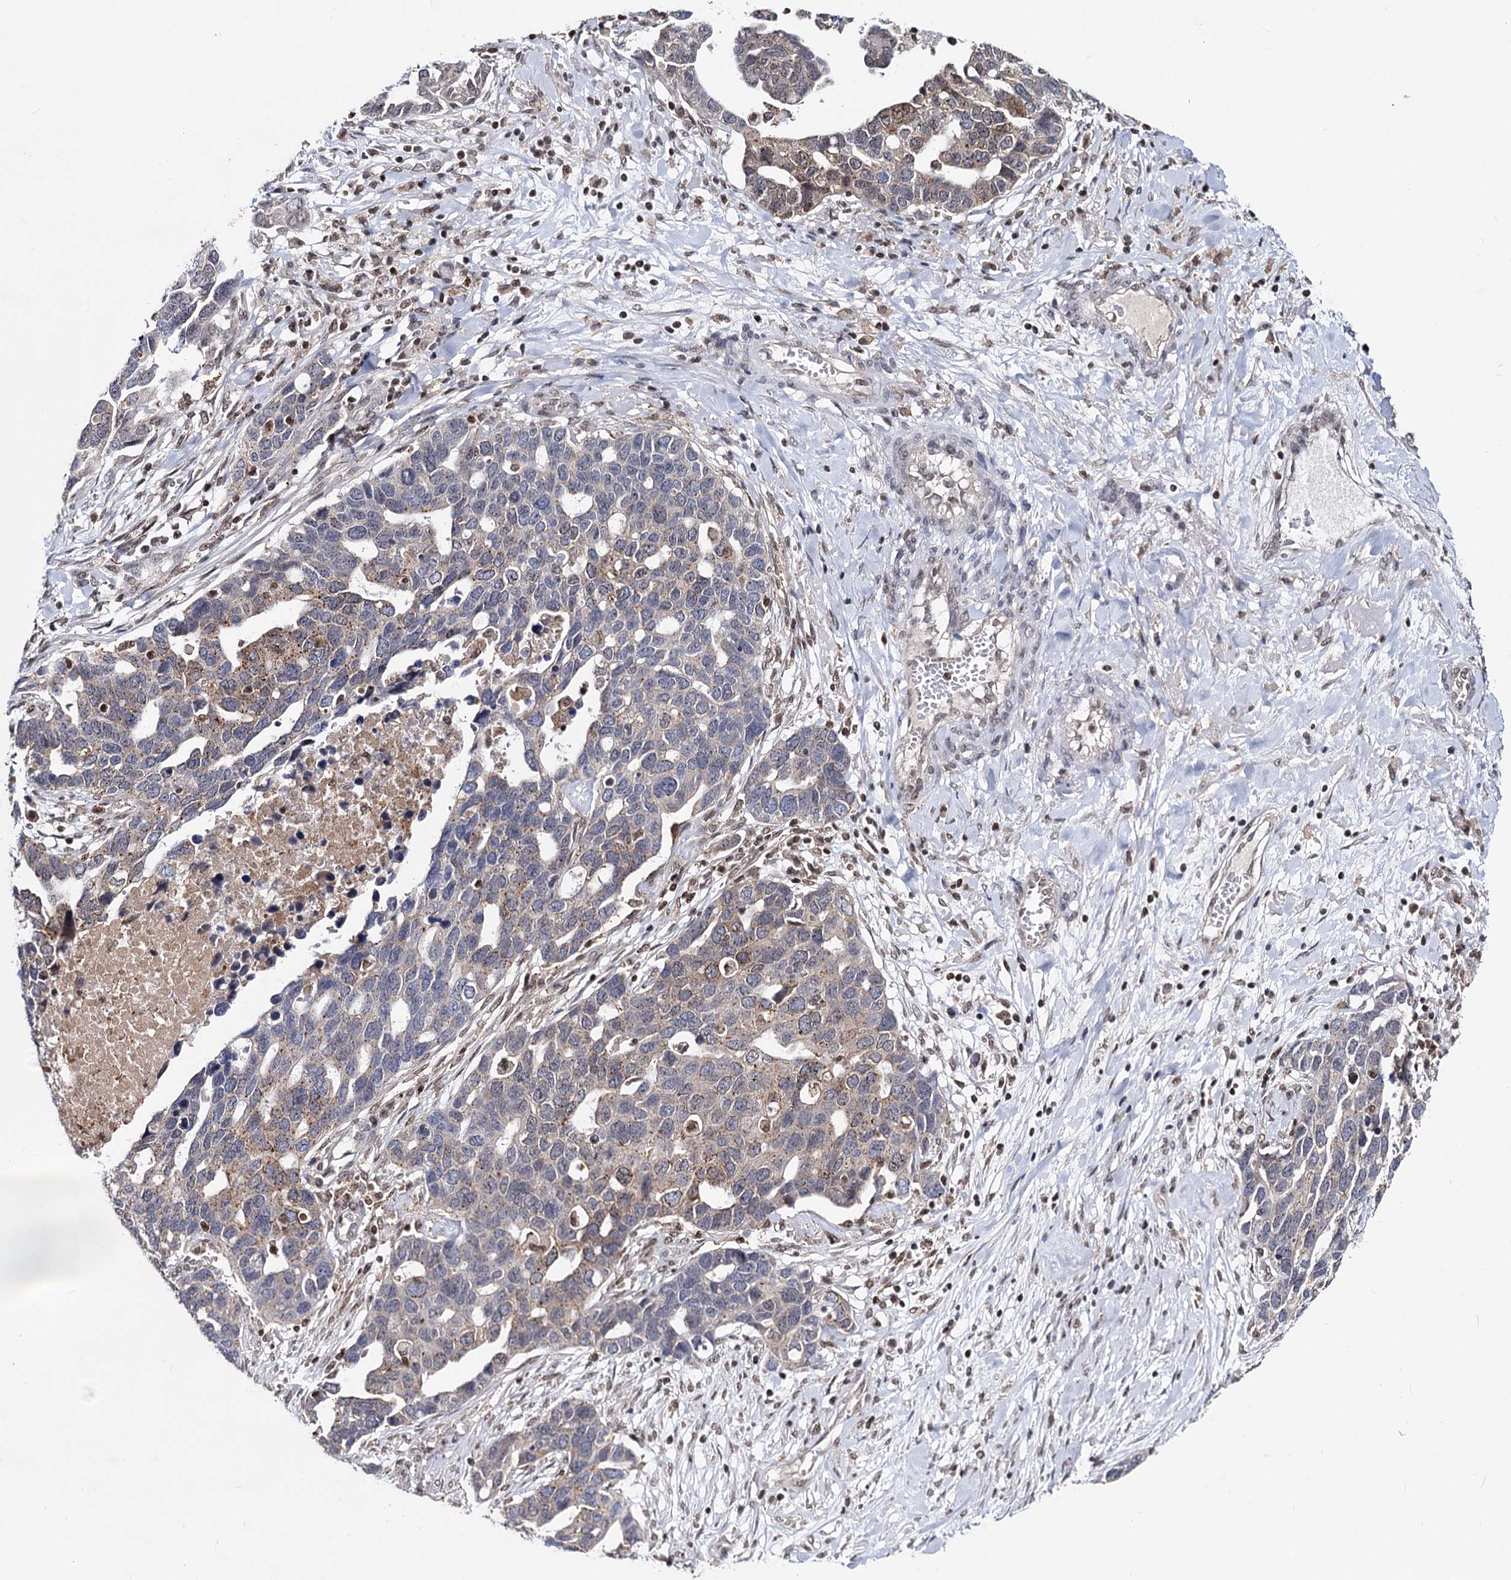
{"staining": {"intensity": "moderate", "quantity": "<25%", "location": "cytoplasmic/membranous,nuclear"}, "tissue": "ovarian cancer", "cell_type": "Tumor cells", "image_type": "cancer", "snomed": [{"axis": "morphology", "description": "Cystadenocarcinoma, serous, NOS"}, {"axis": "topography", "description": "Ovary"}], "caption": "Protein staining of ovarian serous cystadenocarcinoma tissue demonstrates moderate cytoplasmic/membranous and nuclear positivity in about <25% of tumor cells.", "gene": "SMCHD1", "patient": {"sex": "female", "age": 54}}